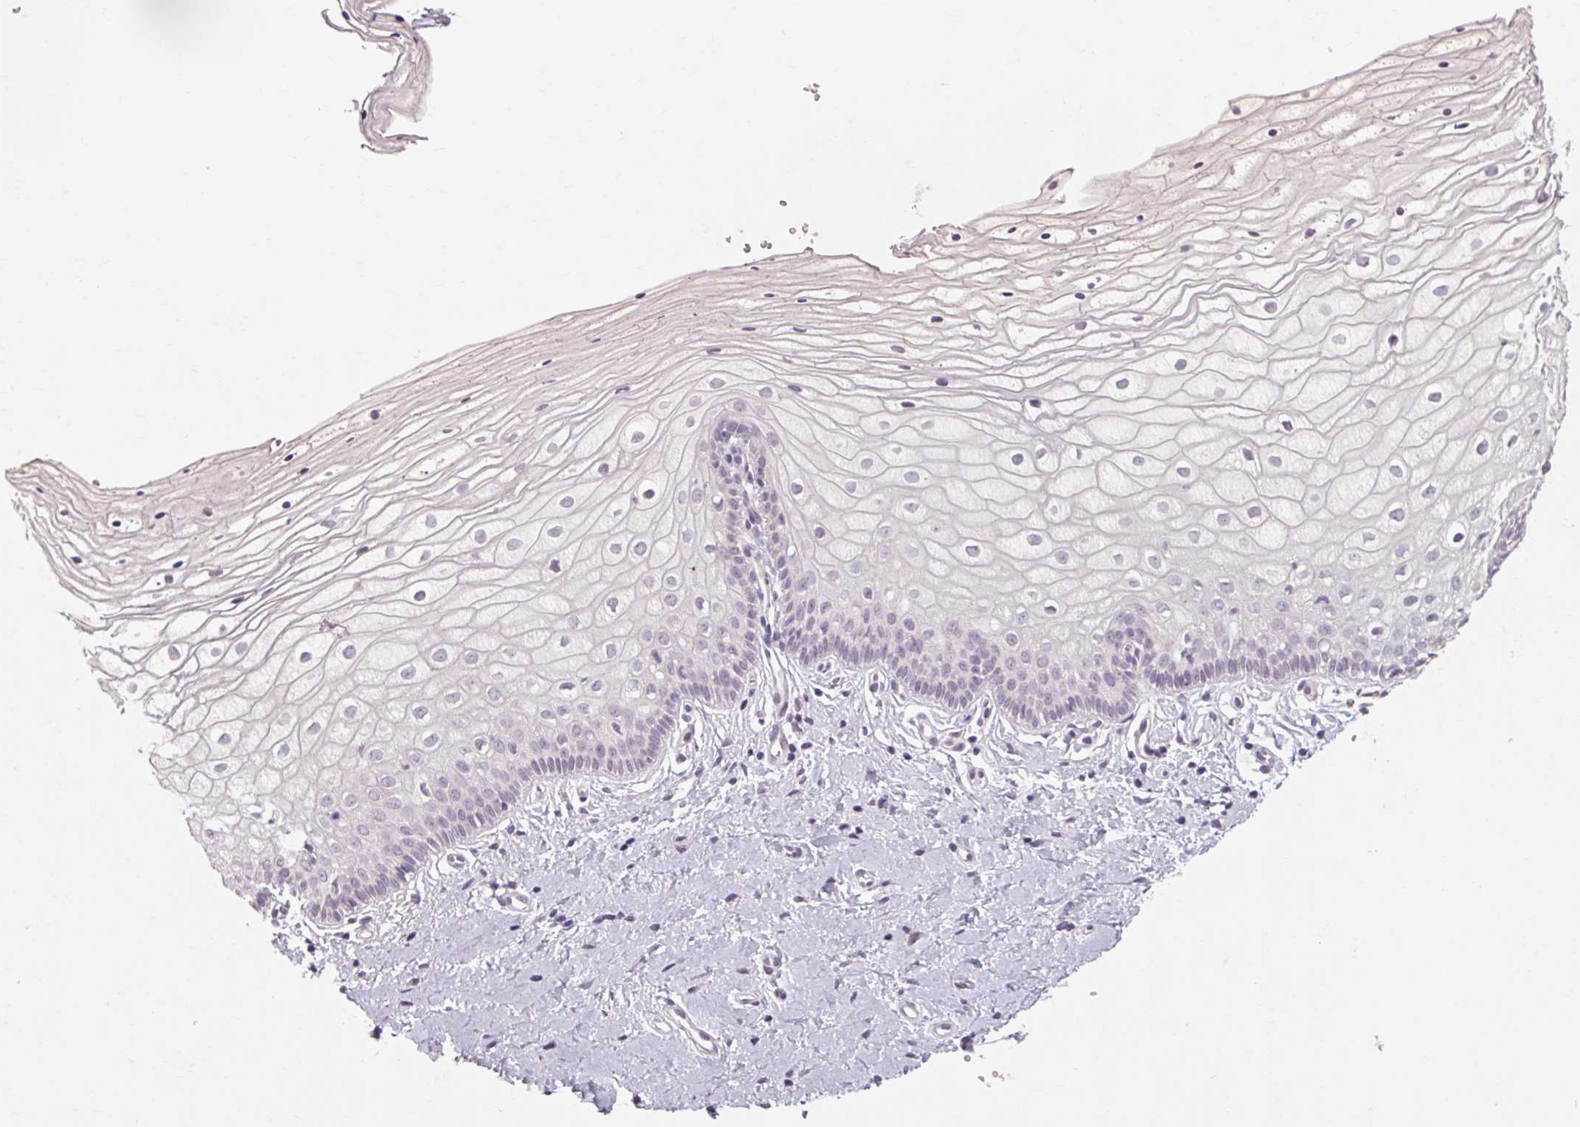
{"staining": {"intensity": "negative", "quantity": "none", "location": "none"}, "tissue": "vagina", "cell_type": "Squamous epithelial cells", "image_type": "normal", "snomed": [{"axis": "morphology", "description": "Normal tissue, NOS"}, {"axis": "topography", "description": "Vagina"}], "caption": "The photomicrograph exhibits no staining of squamous epithelial cells in unremarkable vagina.", "gene": "POMC", "patient": {"sex": "female", "age": 39}}